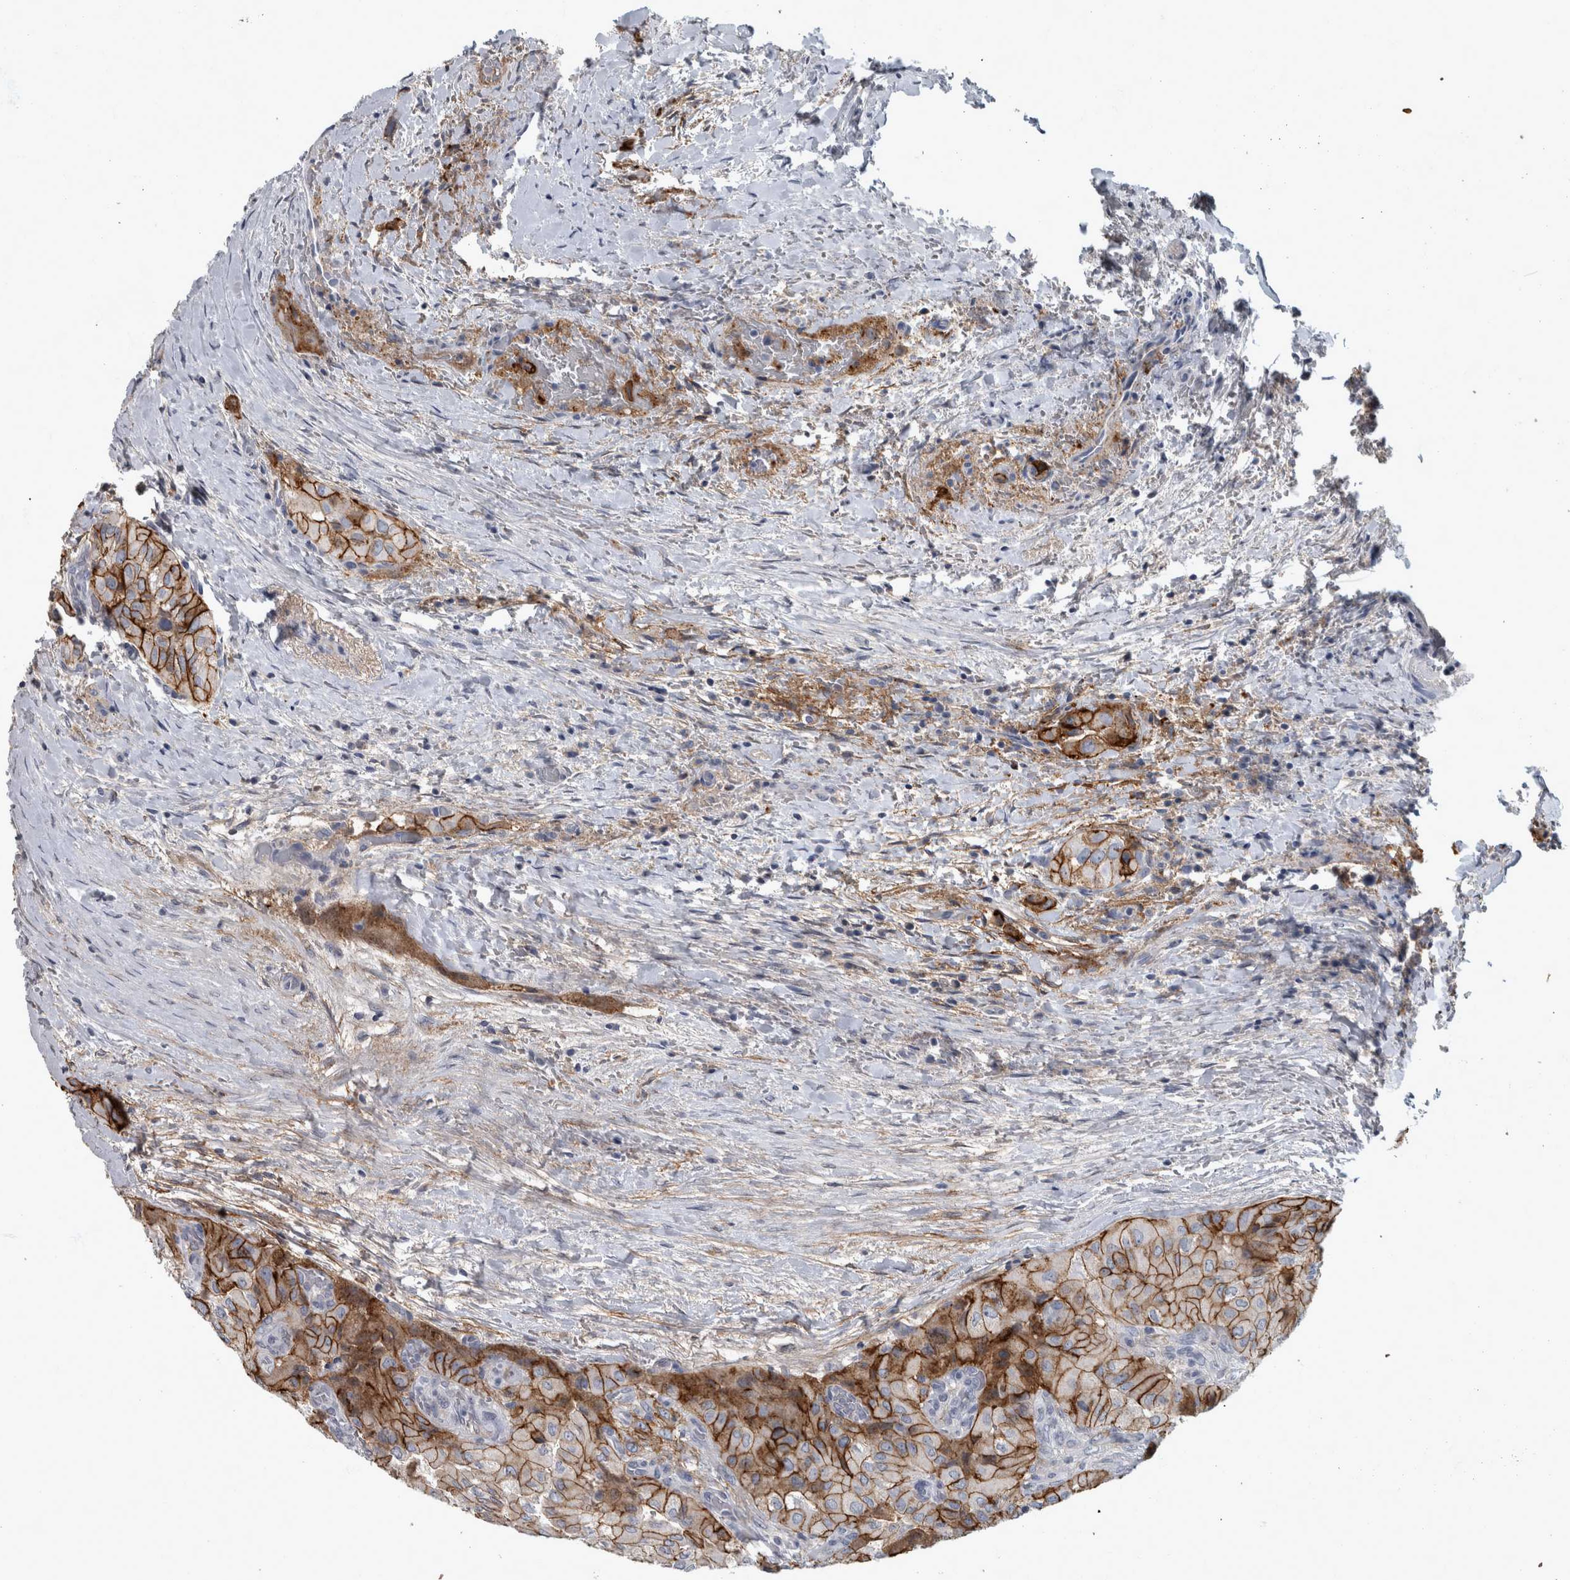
{"staining": {"intensity": "moderate", "quantity": ">75%", "location": "cytoplasmic/membranous"}, "tissue": "thyroid cancer", "cell_type": "Tumor cells", "image_type": "cancer", "snomed": [{"axis": "morphology", "description": "Papillary adenocarcinoma, NOS"}, {"axis": "topography", "description": "Thyroid gland"}], "caption": "Immunohistochemical staining of thyroid papillary adenocarcinoma demonstrates medium levels of moderate cytoplasmic/membranous expression in about >75% of tumor cells.", "gene": "DSG2", "patient": {"sex": "female", "age": 59}}